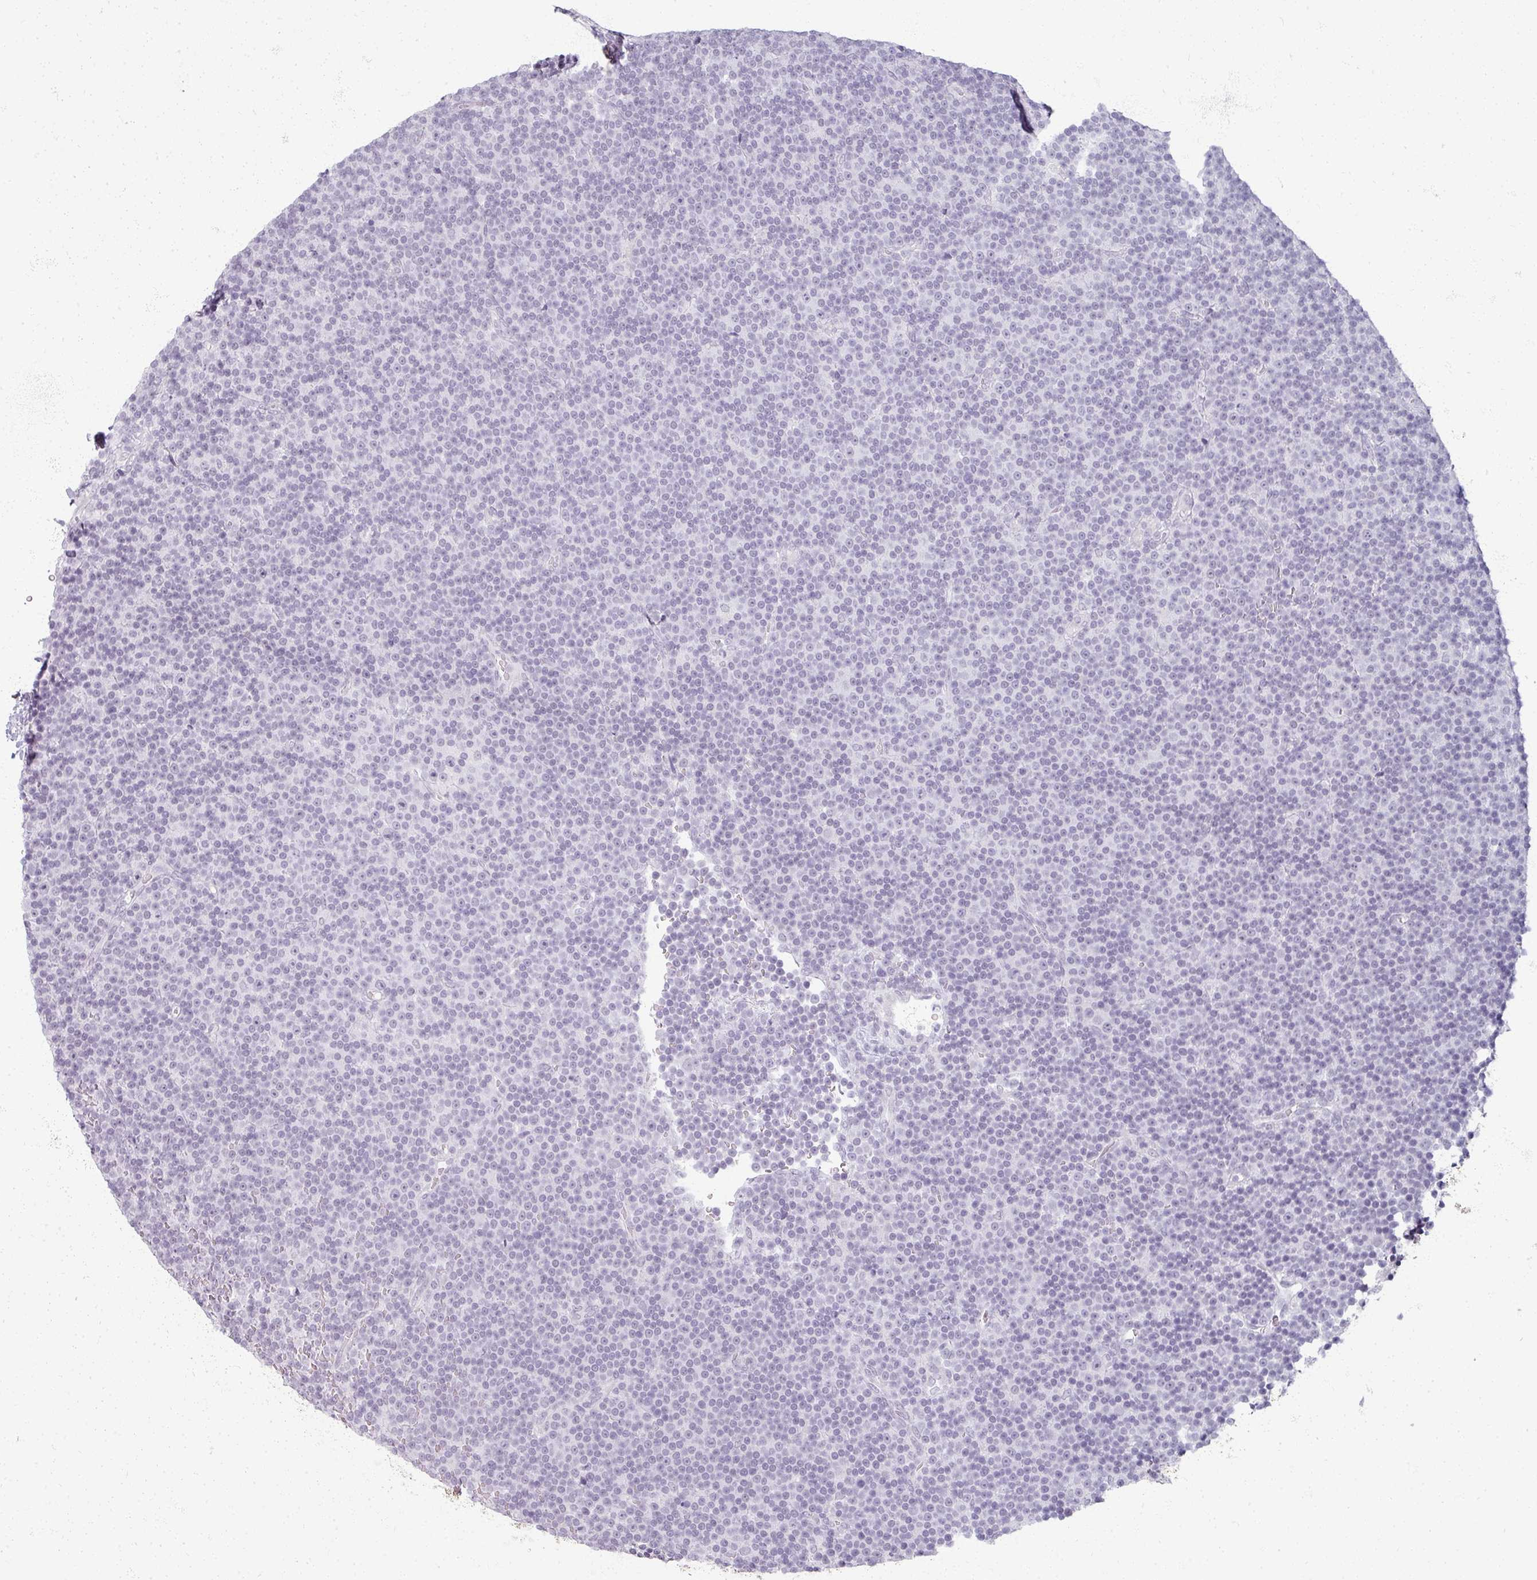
{"staining": {"intensity": "negative", "quantity": "none", "location": "none"}, "tissue": "lymphoma", "cell_type": "Tumor cells", "image_type": "cancer", "snomed": [{"axis": "morphology", "description": "Malignant lymphoma, non-Hodgkin's type, Low grade"}, {"axis": "topography", "description": "Lymph node"}], "caption": "The immunohistochemistry (IHC) photomicrograph has no significant positivity in tumor cells of malignant lymphoma, non-Hodgkin's type (low-grade) tissue. The staining was performed using DAB (3,3'-diaminobenzidine) to visualize the protein expression in brown, while the nuclei were stained in blue with hematoxylin (Magnification: 20x).", "gene": "RFPL2", "patient": {"sex": "female", "age": 67}}